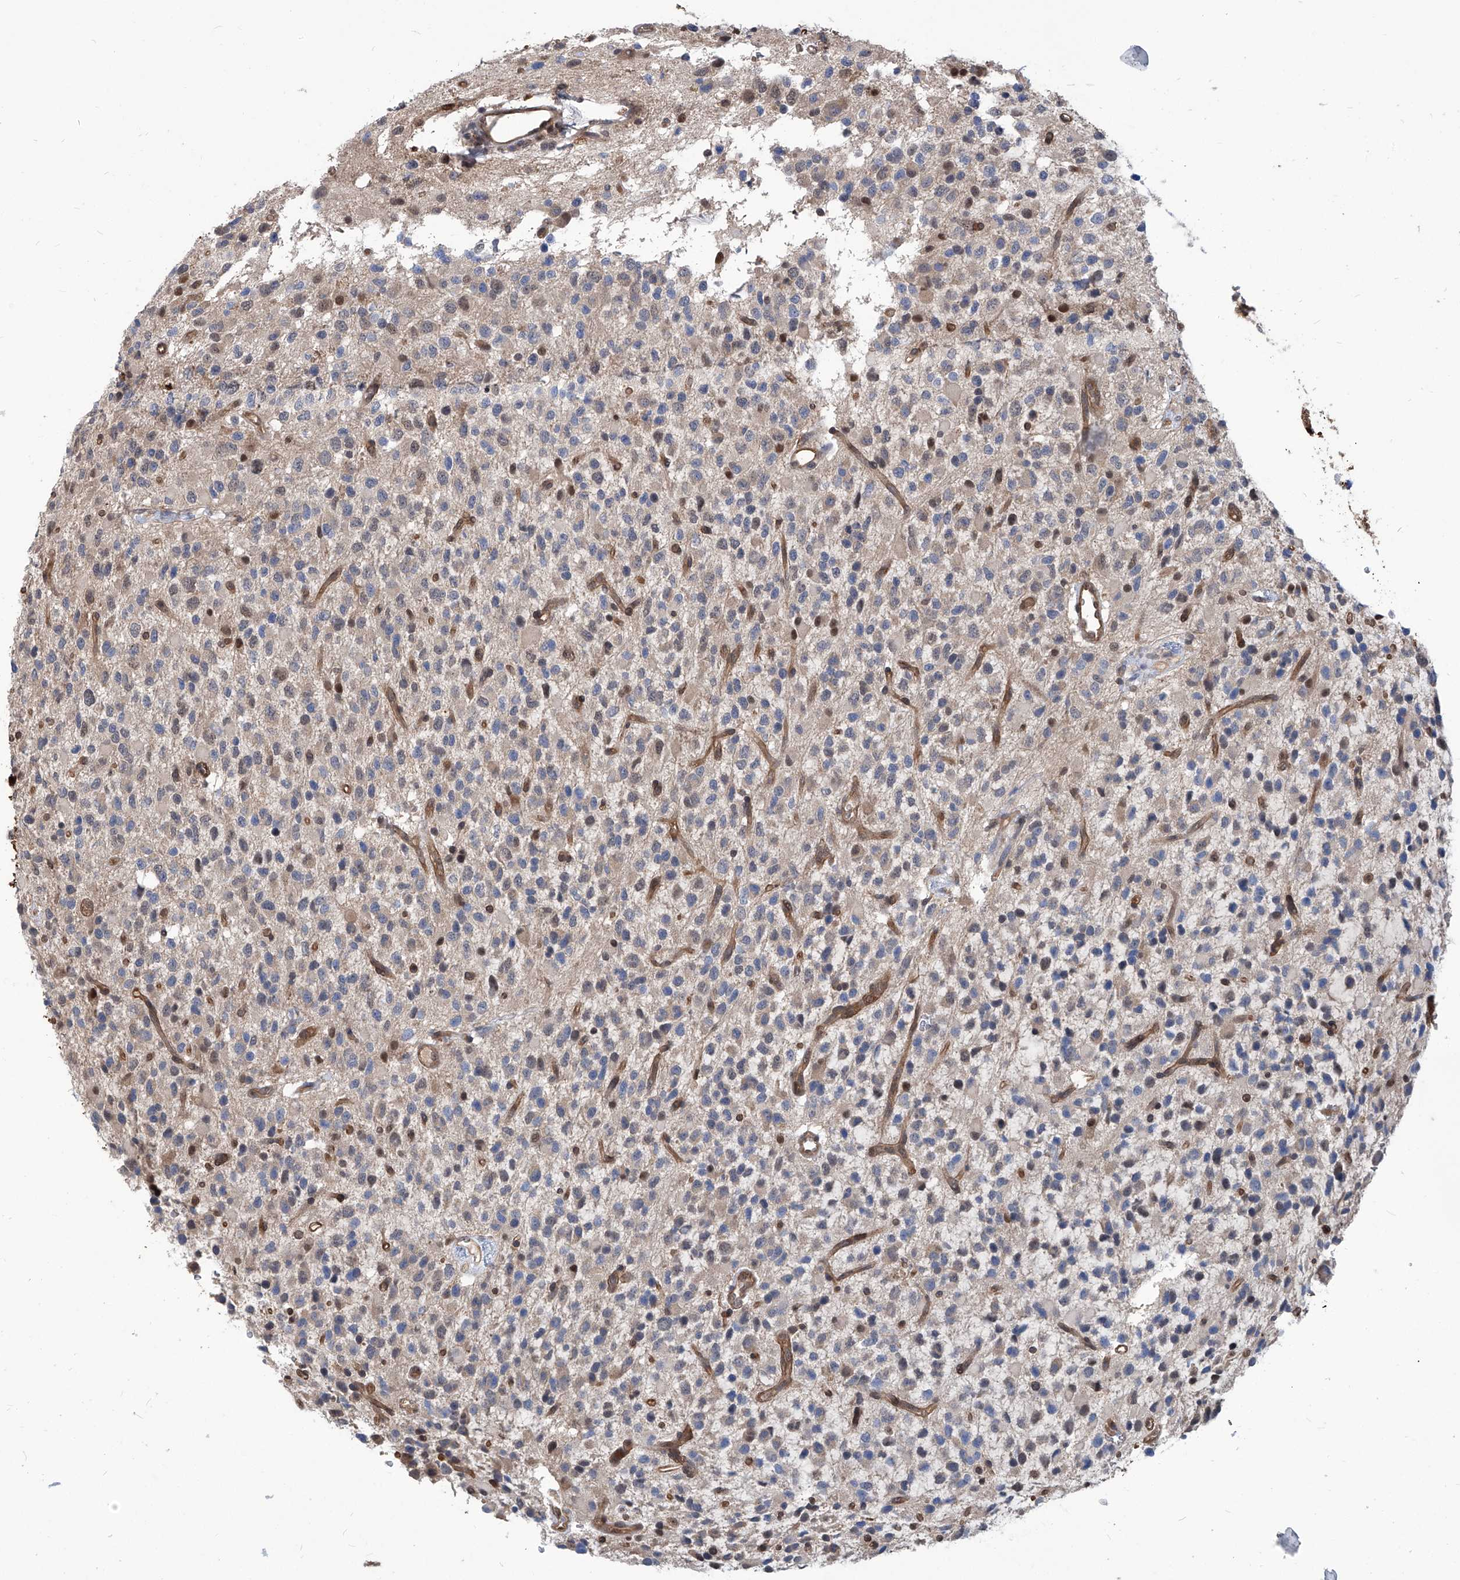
{"staining": {"intensity": "negative", "quantity": "none", "location": "none"}, "tissue": "glioma", "cell_type": "Tumor cells", "image_type": "cancer", "snomed": [{"axis": "morphology", "description": "Glioma, malignant, High grade"}, {"axis": "topography", "description": "Brain"}], "caption": "This is an IHC micrograph of malignant high-grade glioma. There is no expression in tumor cells.", "gene": "PSMB1", "patient": {"sex": "male", "age": 34}}